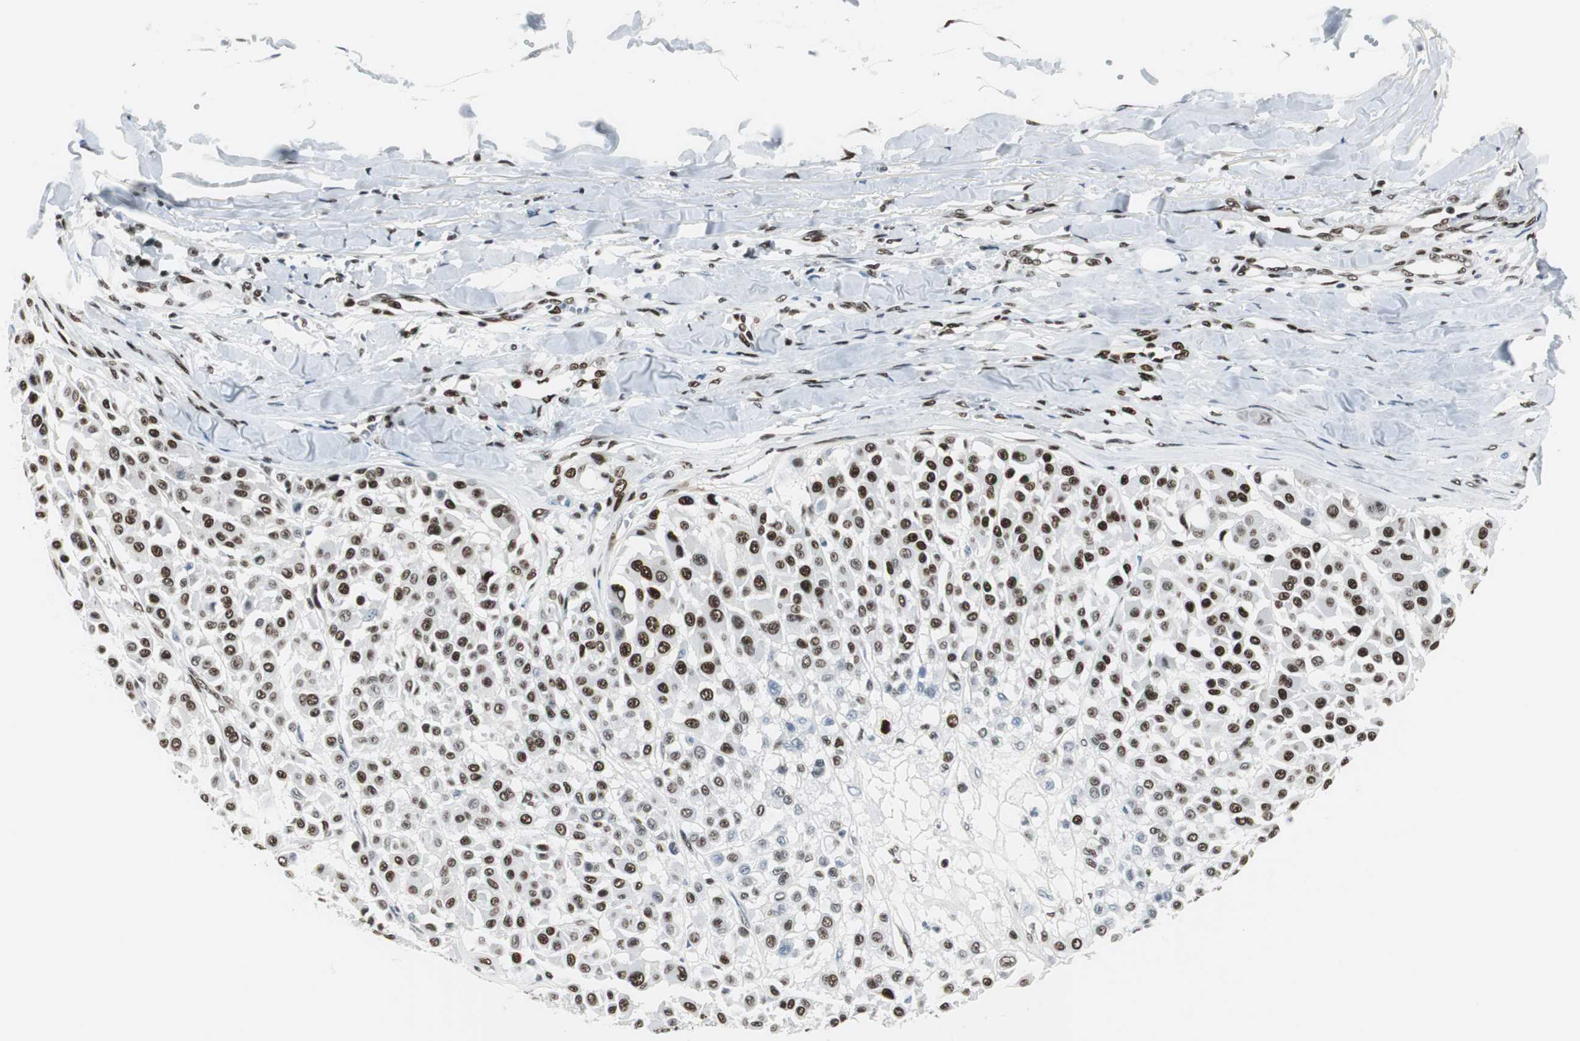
{"staining": {"intensity": "strong", "quantity": ">75%", "location": "nuclear"}, "tissue": "melanoma", "cell_type": "Tumor cells", "image_type": "cancer", "snomed": [{"axis": "morphology", "description": "Malignant melanoma, Metastatic site"}, {"axis": "topography", "description": "Soft tissue"}], "caption": "A high-resolution image shows IHC staining of malignant melanoma (metastatic site), which displays strong nuclear expression in approximately >75% of tumor cells.", "gene": "MEF2D", "patient": {"sex": "male", "age": 41}}